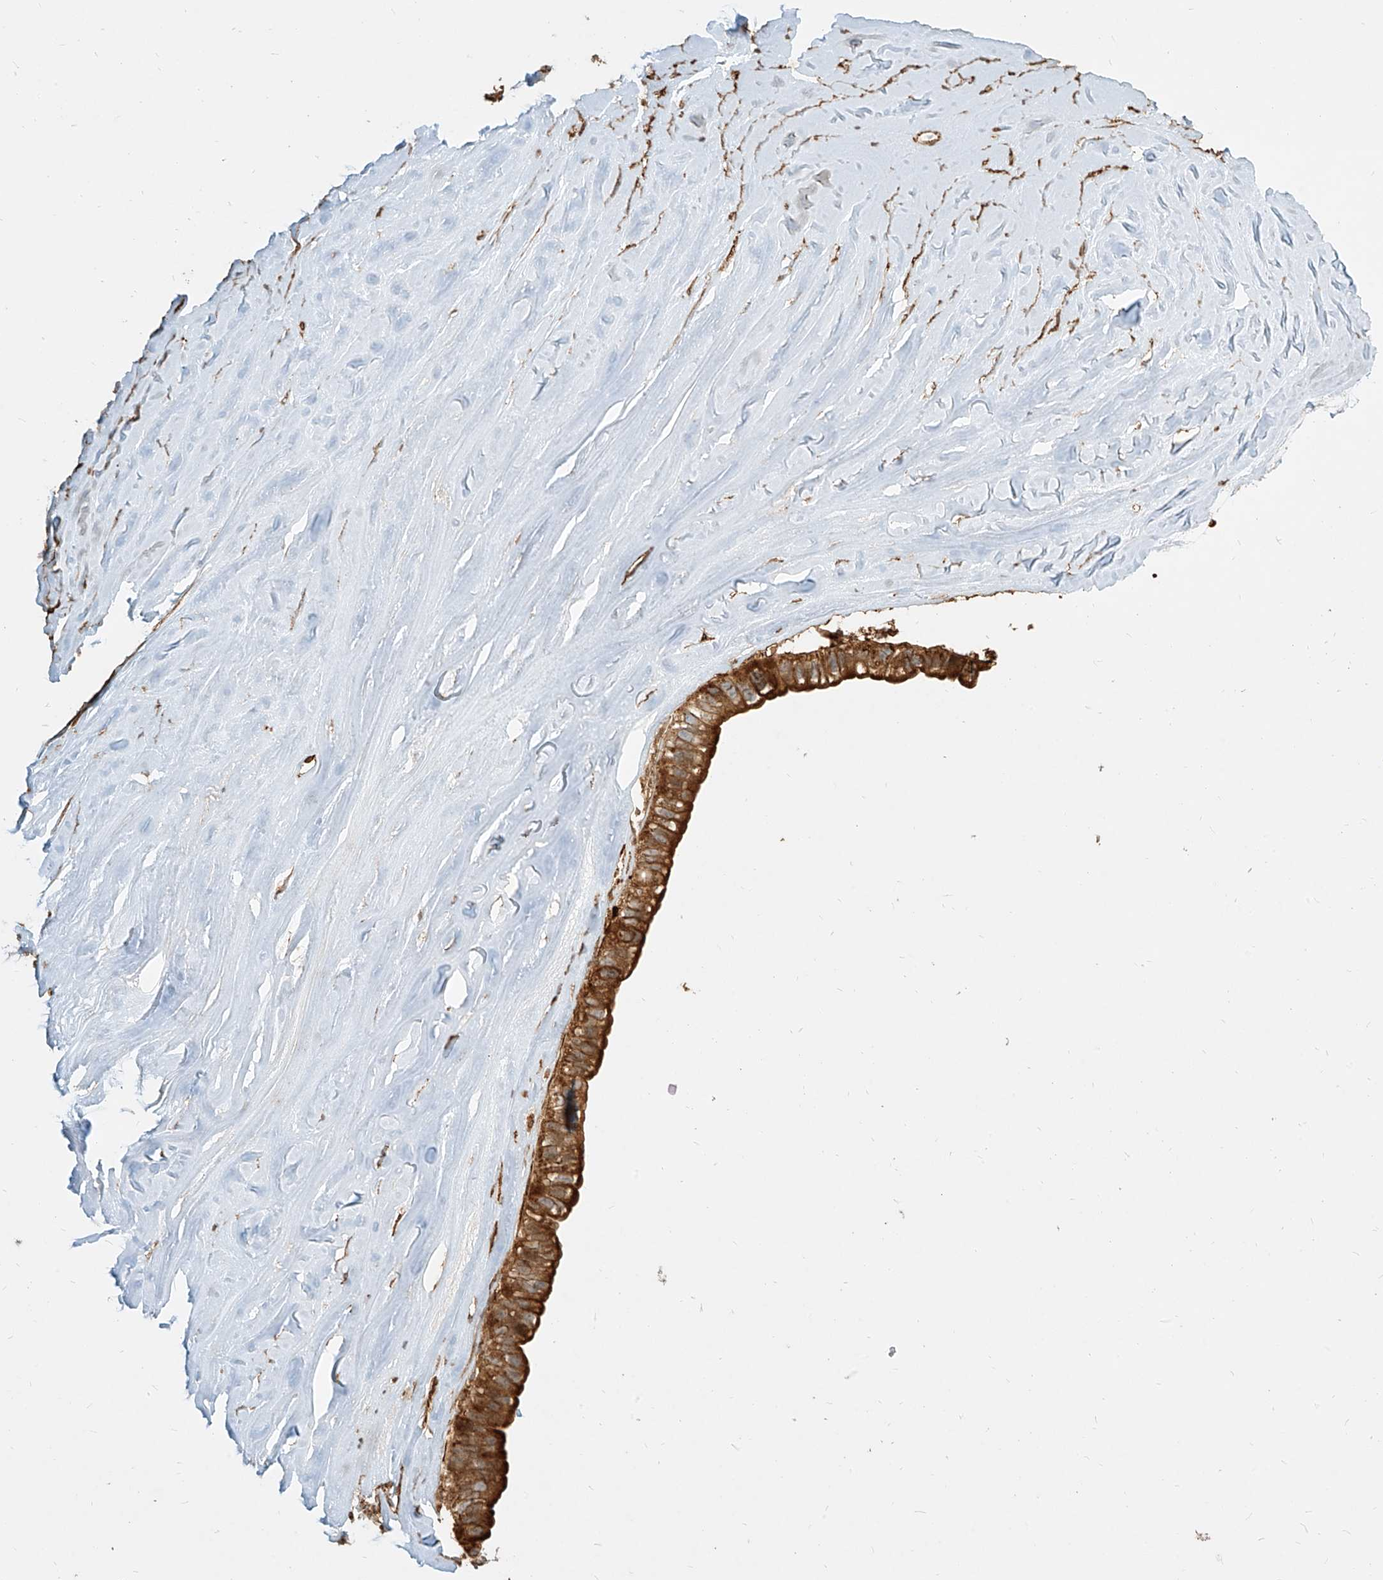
{"staining": {"intensity": "strong", "quantity": ">75%", "location": "cytoplasmic/membranous"}, "tissue": "ovarian cancer", "cell_type": "Tumor cells", "image_type": "cancer", "snomed": [{"axis": "morphology", "description": "Cystadenocarcinoma, mucinous, NOS"}, {"axis": "topography", "description": "Ovary"}], "caption": "IHC of human mucinous cystadenocarcinoma (ovarian) displays high levels of strong cytoplasmic/membranous positivity in approximately >75% of tumor cells.", "gene": "MTX2", "patient": {"sex": "female", "age": 61}}